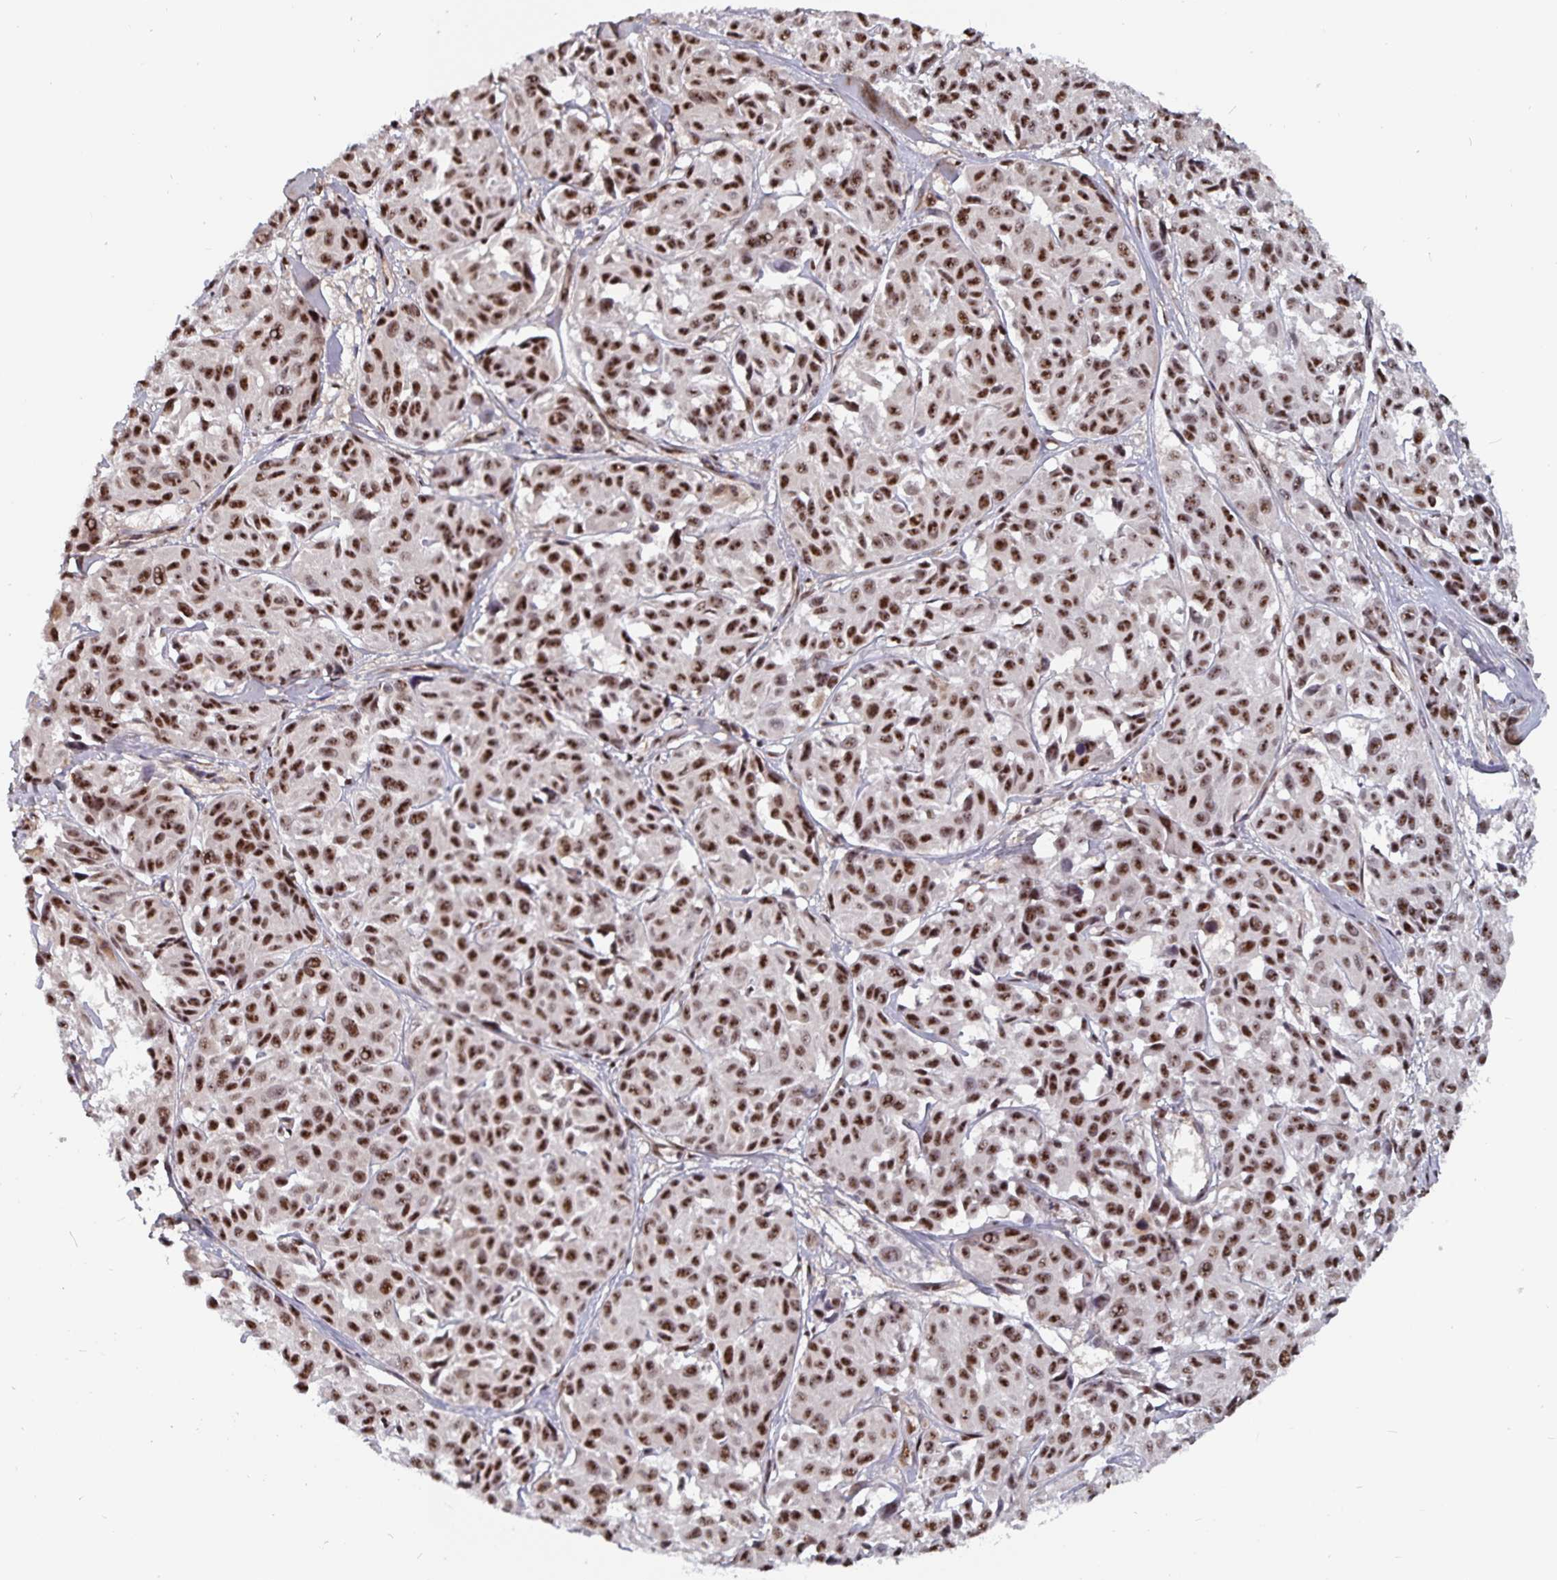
{"staining": {"intensity": "strong", "quantity": ">75%", "location": "nuclear"}, "tissue": "melanoma", "cell_type": "Tumor cells", "image_type": "cancer", "snomed": [{"axis": "morphology", "description": "Malignant melanoma, NOS"}, {"axis": "topography", "description": "Skin"}], "caption": "Strong nuclear protein positivity is appreciated in approximately >75% of tumor cells in melanoma. (IHC, brightfield microscopy, high magnification).", "gene": "LAS1L", "patient": {"sex": "female", "age": 66}}